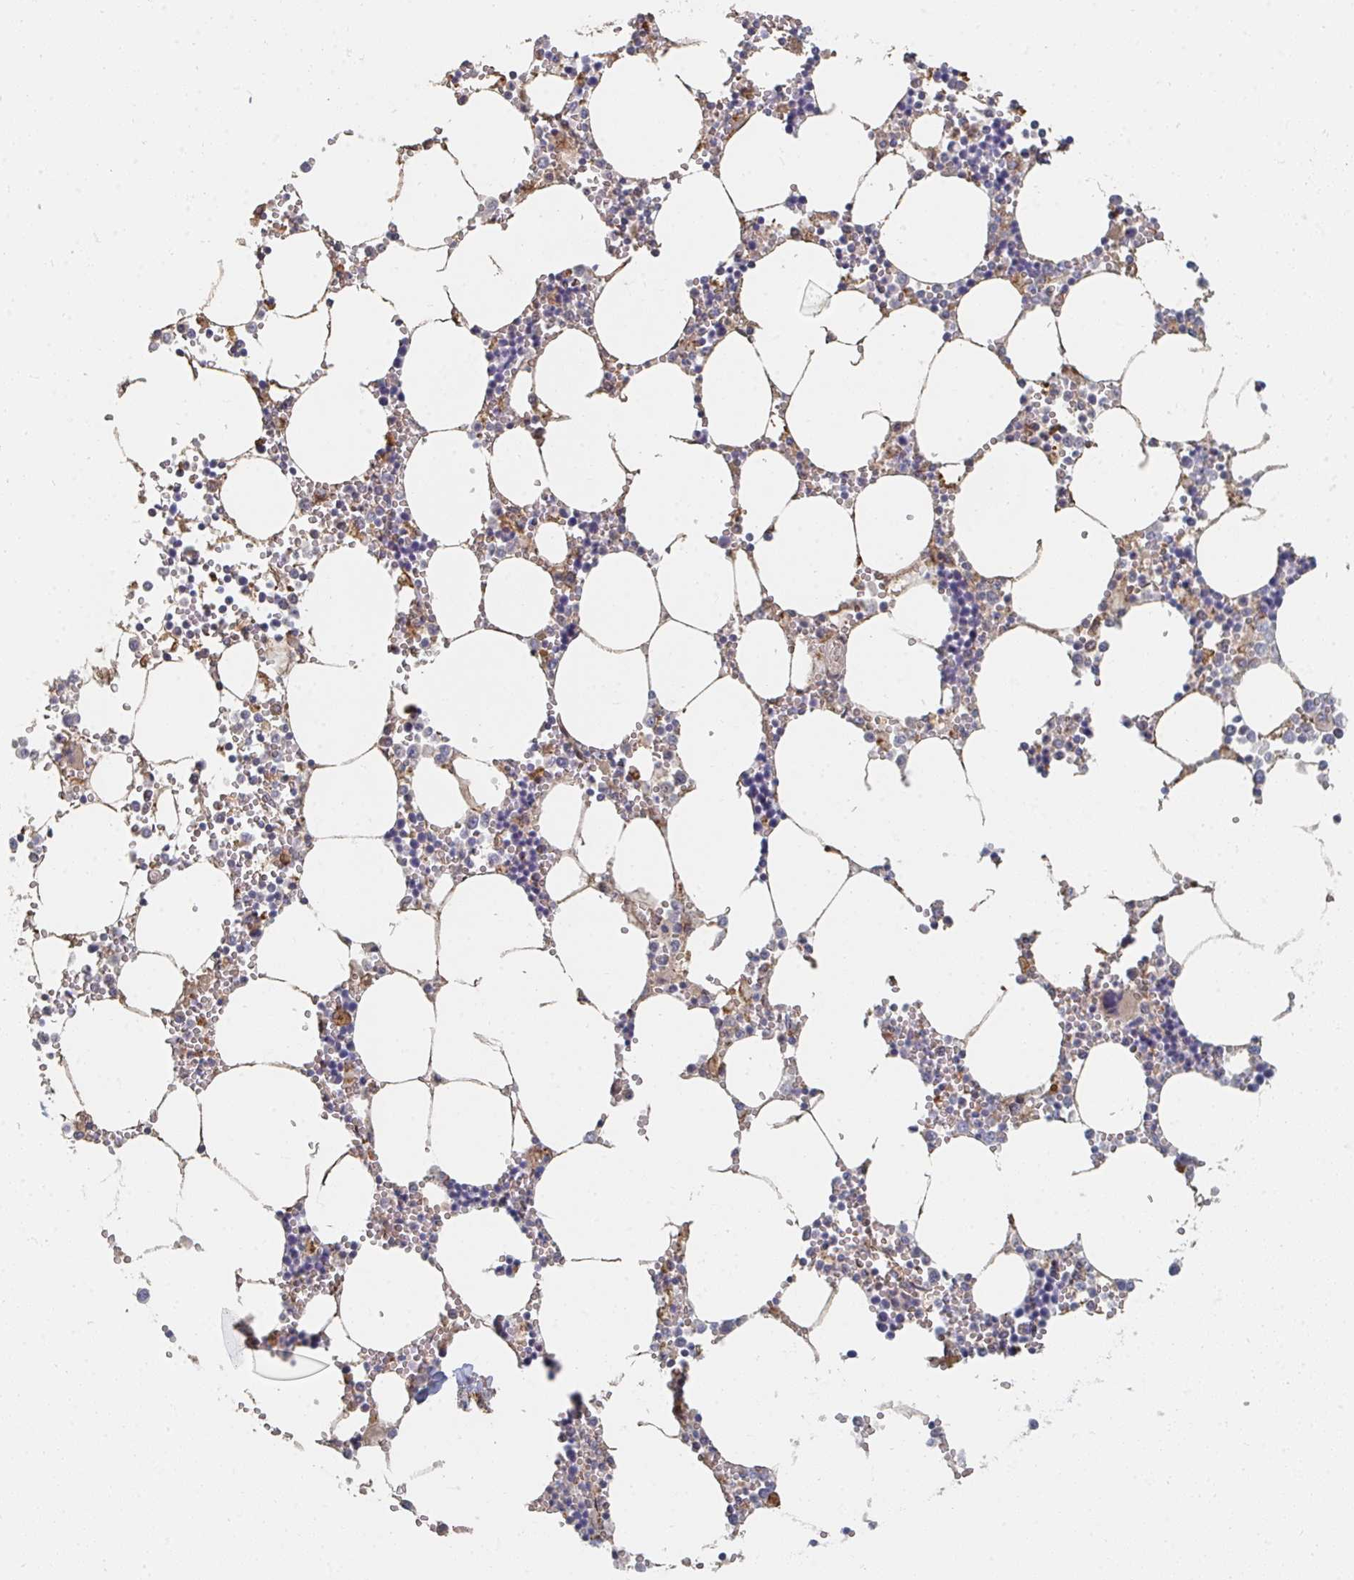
{"staining": {"intensity": "negative", "quantity": "none", "location": "none"}, "tissue": "bone marrow", "cell_type": "Hematopoietic cells", "image_type": "normal", "snomed": [{"axis": "morphology", "description": "Normal tissue, NOS"}, {"axis": "topography", "description": "Bone marrow"}], "caption": "A high-resolution micrograph shows immunohistochemistry (IHC) staining of unremarkable bone marrow, which shows no significant expression in hematopoietic cells.", "gene": "PTEN", "patient": {"sex": "male", "age": 54}}